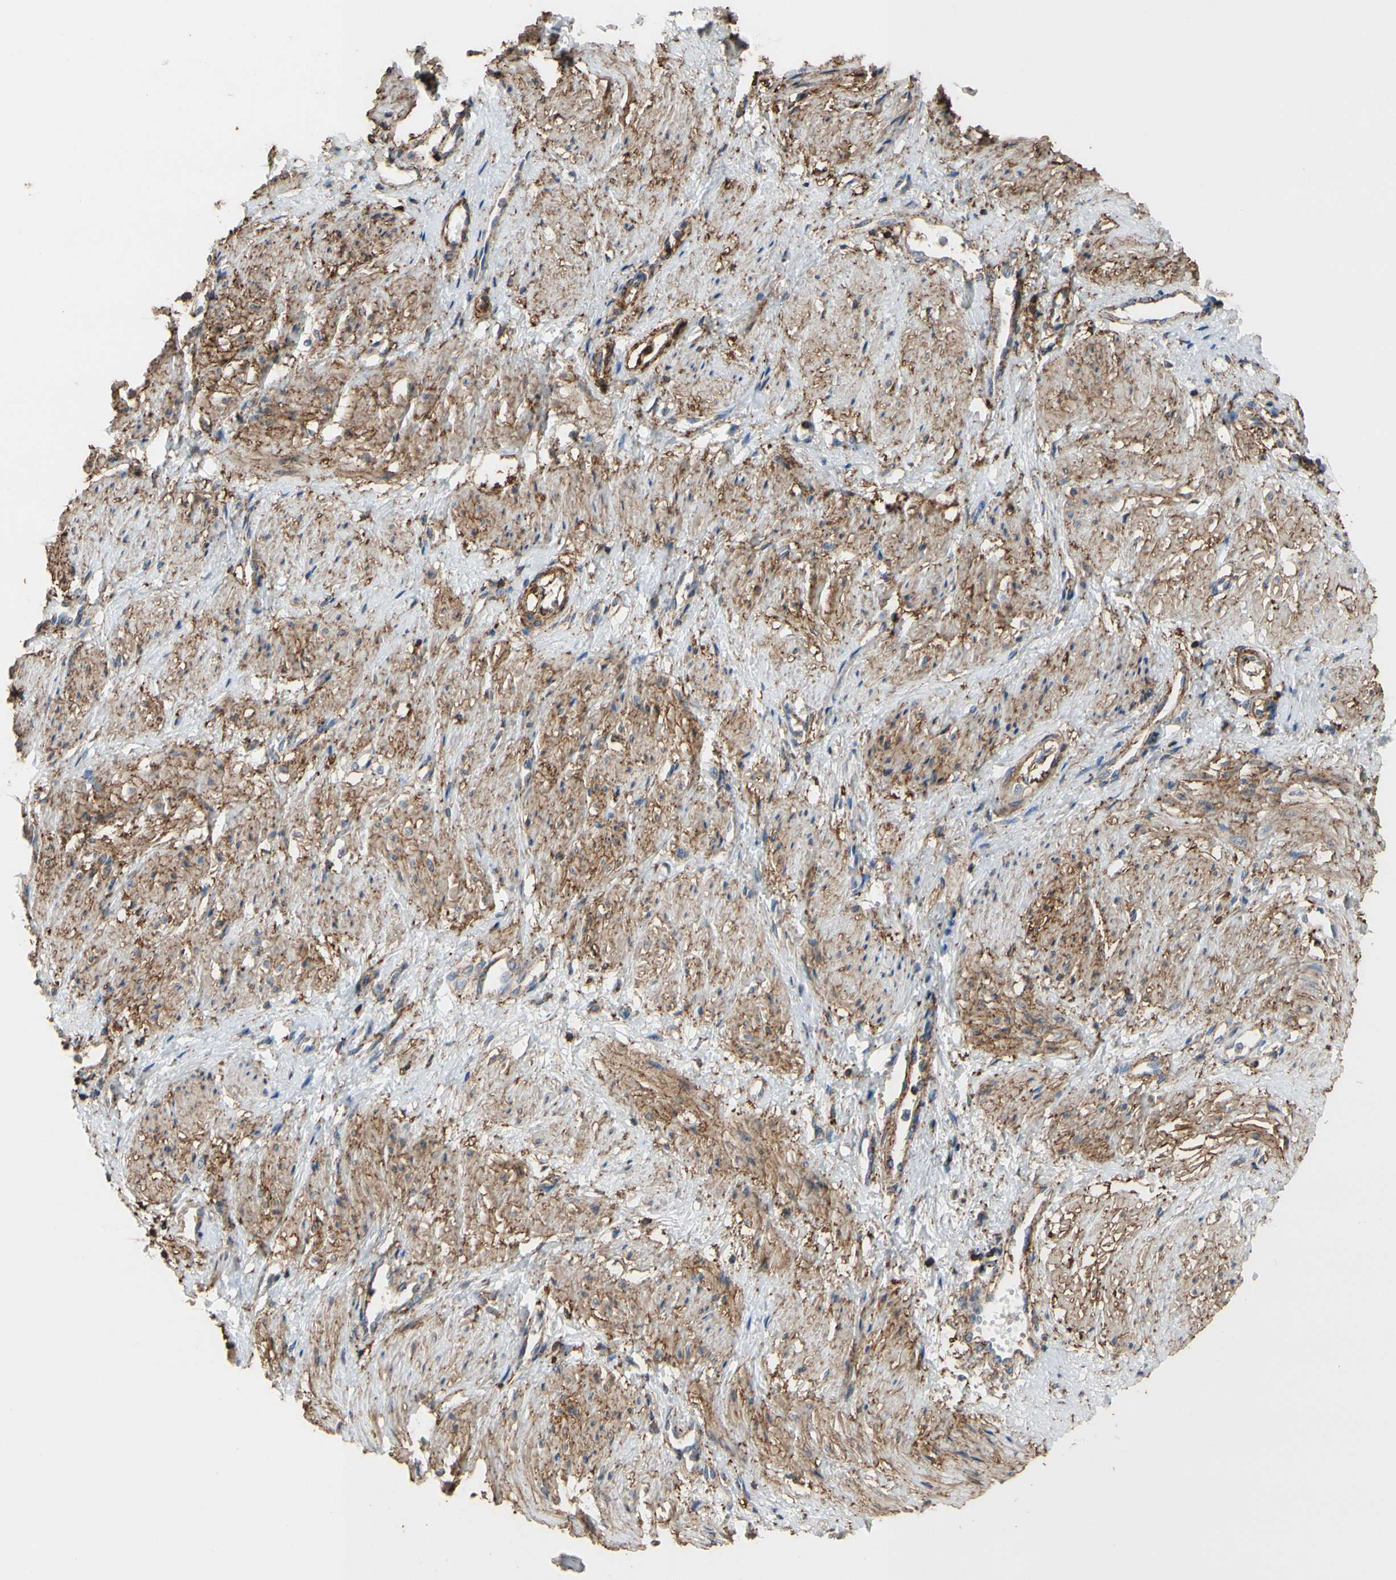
{"staining": {"intensity": "strong", "quantity": ">75%", "location": "cytoplasmic/membranous"}, "tissue": "smooth muscle", "cell_type": "Smooth muscle cells", "image_type": "normal", "snomed": [{"axis": "morphology", "description": "Normal tissue, NOS"}, {"axis": "topography", "description": "Smooth muscle"}, {"axis": "topography", "description": "Uterus"}], "caption": "High-power microscopy captured an immunohistochemistry (IHC) photomicrograph of unremarkable smooth muscle, revealing strong cytoplasmic/membranous positivity in approximately >75% of smooth muscle cells. Nuclei are stained in blue.", "gene": "ANXA6", "patient": {"sex": "female", "age": 39}}